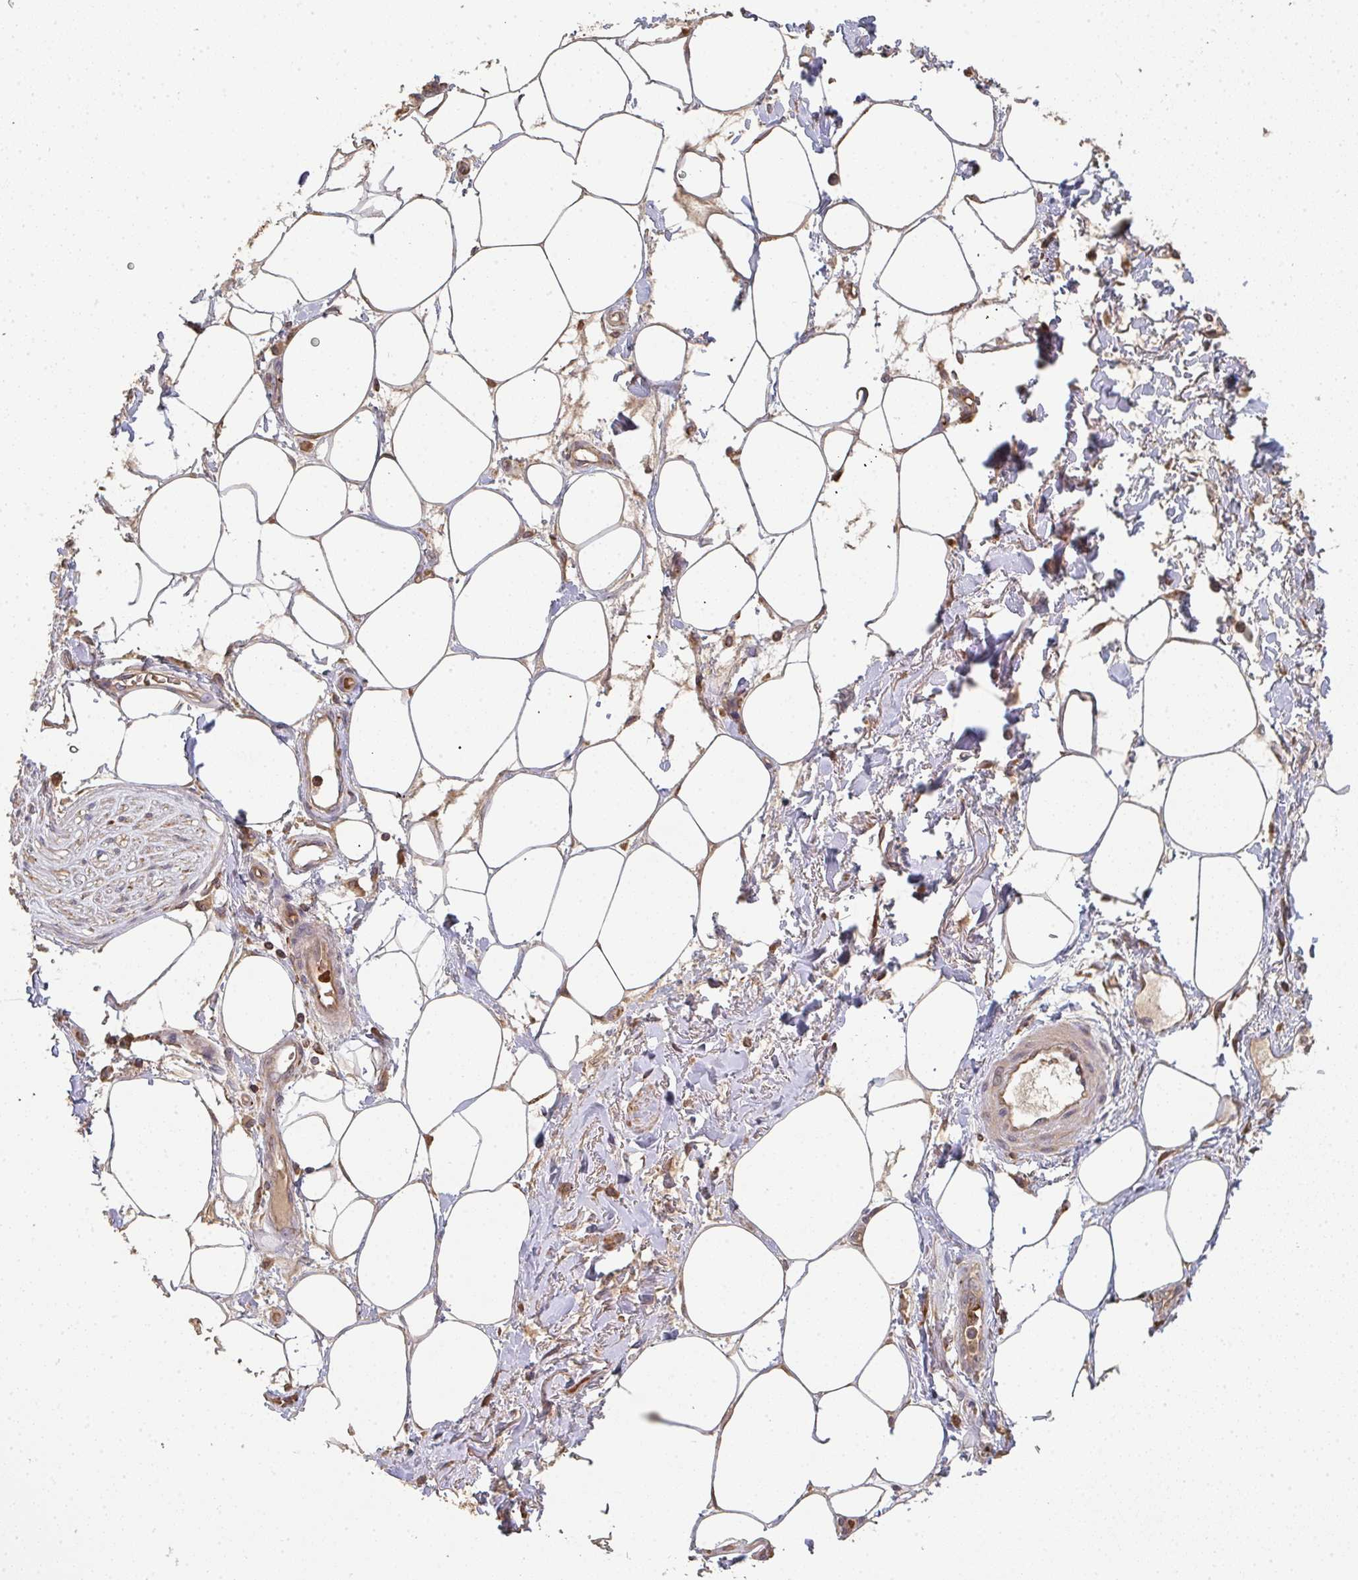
{"staining": {"intensity": "moderate", "quantity": ">75%", "location": "cytoplasmic/membranous"}, "tissue": "adipose tissue", "cell_type": "Adipocytes", "image_type": "normal", "snomed": [{"axis": "morphology", "description": "Normal tissue, NOS"}, {"axis": "topography", "description": "Vagina"}, {"axis": "topography", "description": "Peripheral nerve tissue"}], "caption": "A high-resolution image shows IHC staining of benign adipose tissue, which displays moderate cytoplasmic/membranous positivity in approximately >75% of adipocytes.", "gene": "POLG", "patient": {"sex": "female", "age": 71}}